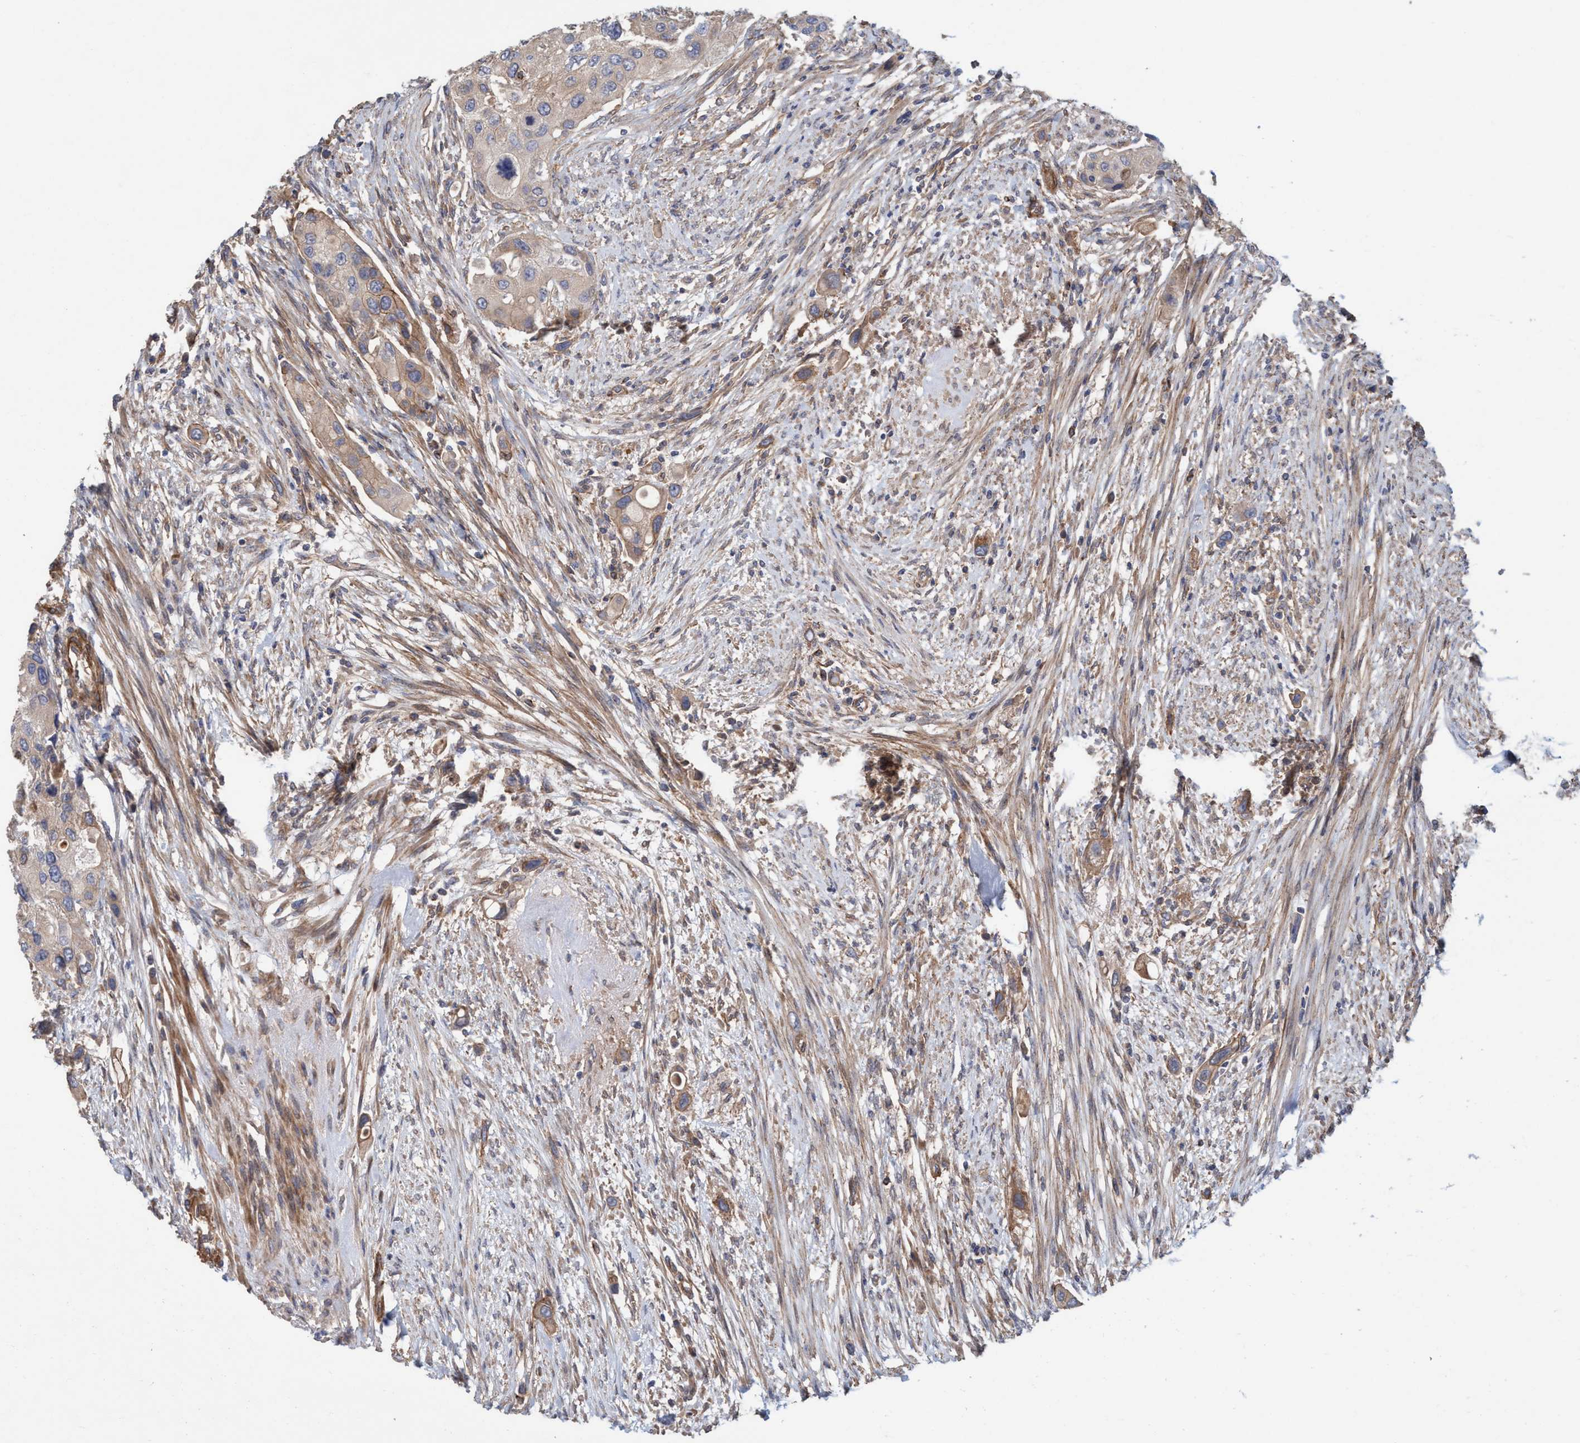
{"staining": {"intensity": "moderate", "quantity": ">75%", "location": "cytoplasmic/membranous"}, "tissue": "urothelial cancer", "cell_type": "Tumor cells", "image_type": "cancer", "snomed": [{"axis": "morphology", "description": "Urothelial carcinoma, High grade"}, {"axis": "topography", "description": "Urinary bladder"}], "caption": "There is medium levels of moderate cytoplasmic/membranous expression in tumor cells of high-grade urothelial carcinoma, as demonstrated by immunohistochemical staining (brown color).", "gene": "SPECC1", "patient": {"sex": "female", "age": 56}}